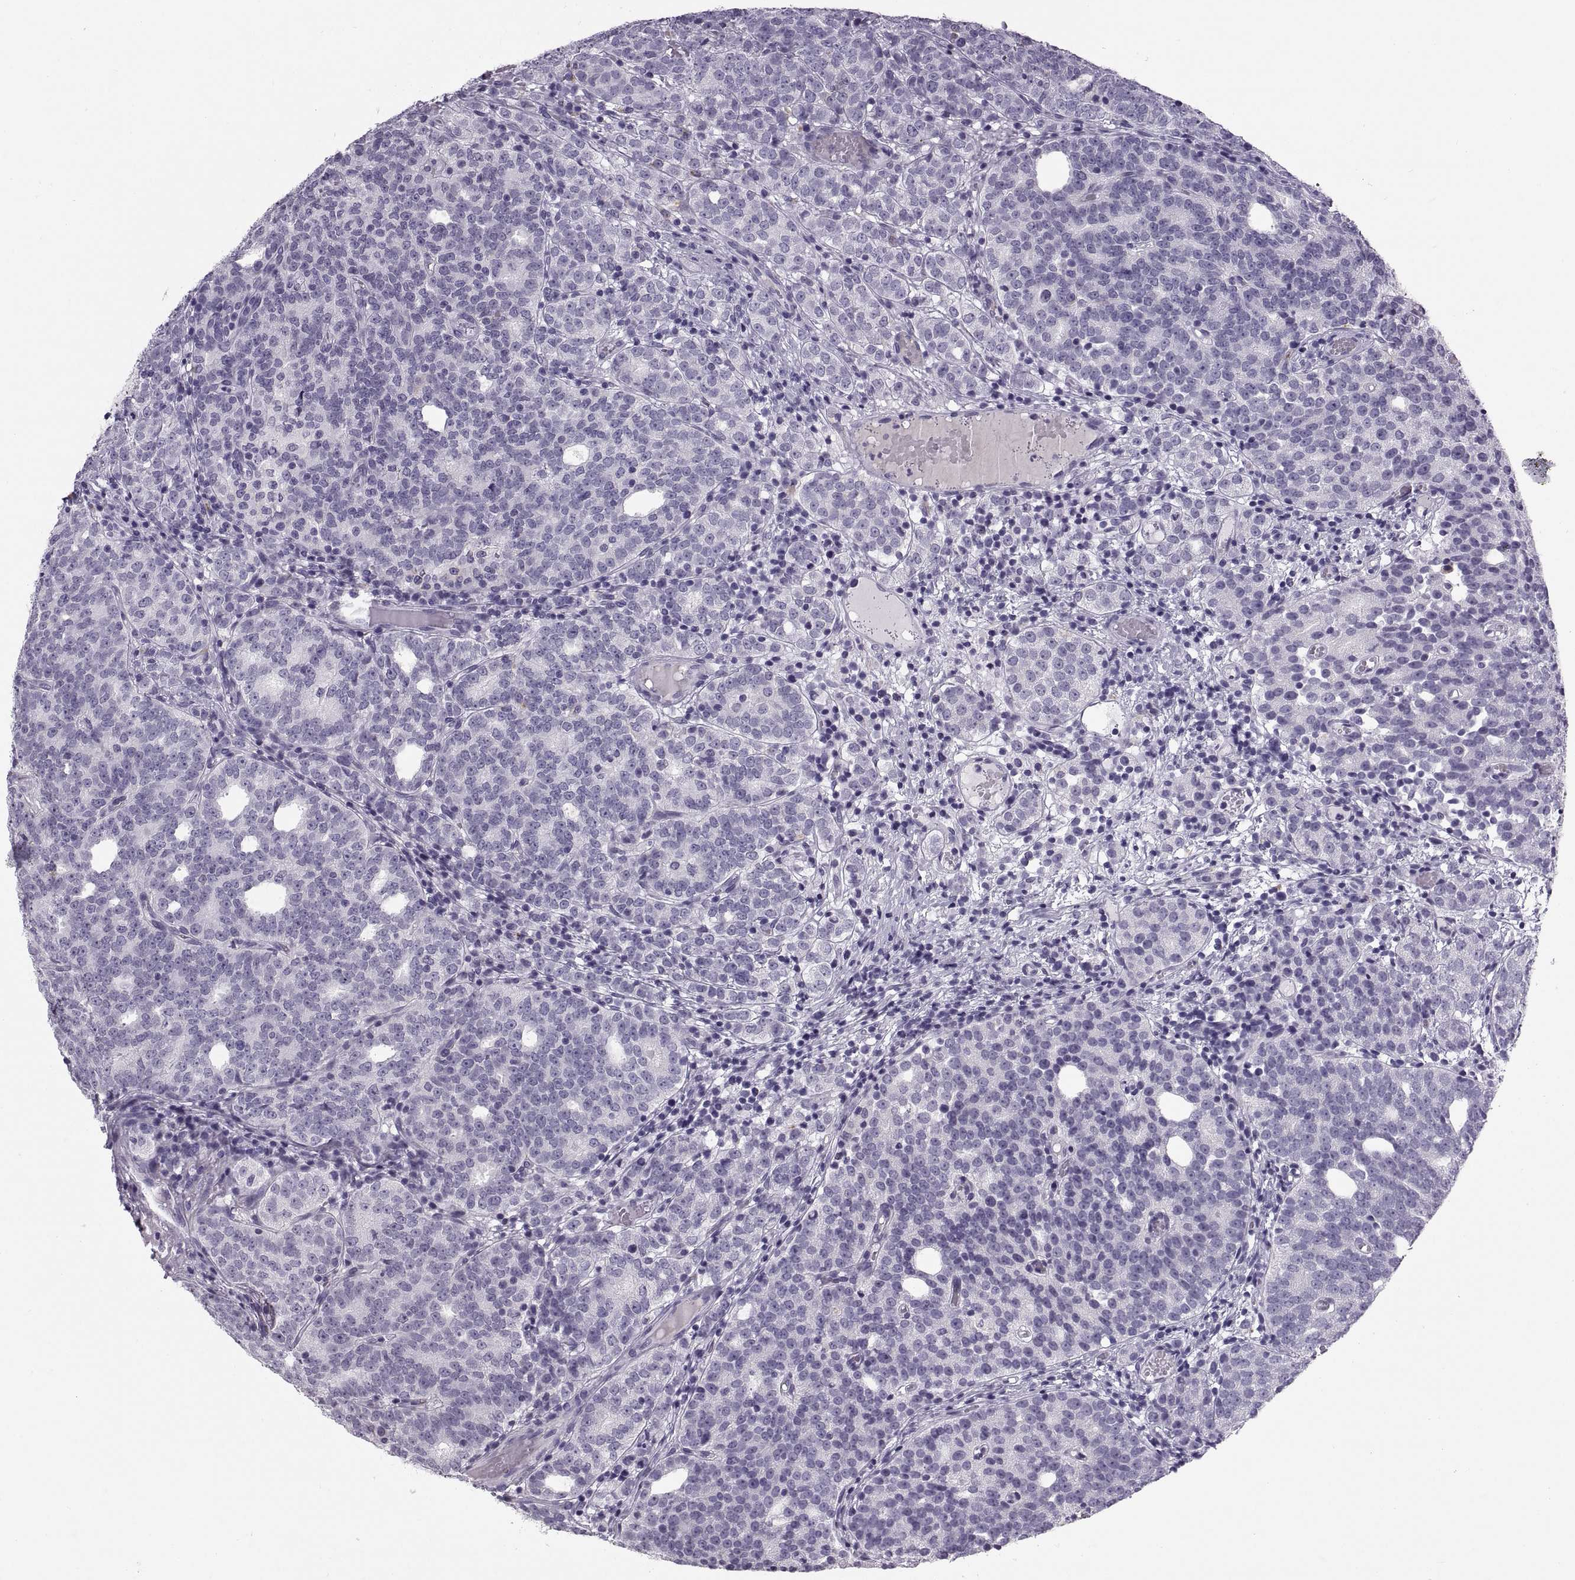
{"staining": {"intensity": "negative", "quantity": "none", "location": "none"}, "tissue": "prostate cancer", "cell_type": "Tumor cells", "image_type": "cancer", "snomed": [{"axis": "morphology", "description": "Adenocarcinoma, High grade"}, {"axis": "topography", "description": "Prostate"}], "caption": "Tumor cells are negative for brown protein staining in prostate cancer (high-grade adenocarcinoma). The staining was performed using DAB (3,3'-diaminobenzidine) to visualize the protein expression in brown, while the nuclei were stained in blue with hematoxylin (Magnification: 20x).", "gene": "QRICH2", "patient": {"sex": "male", "age": 53}}